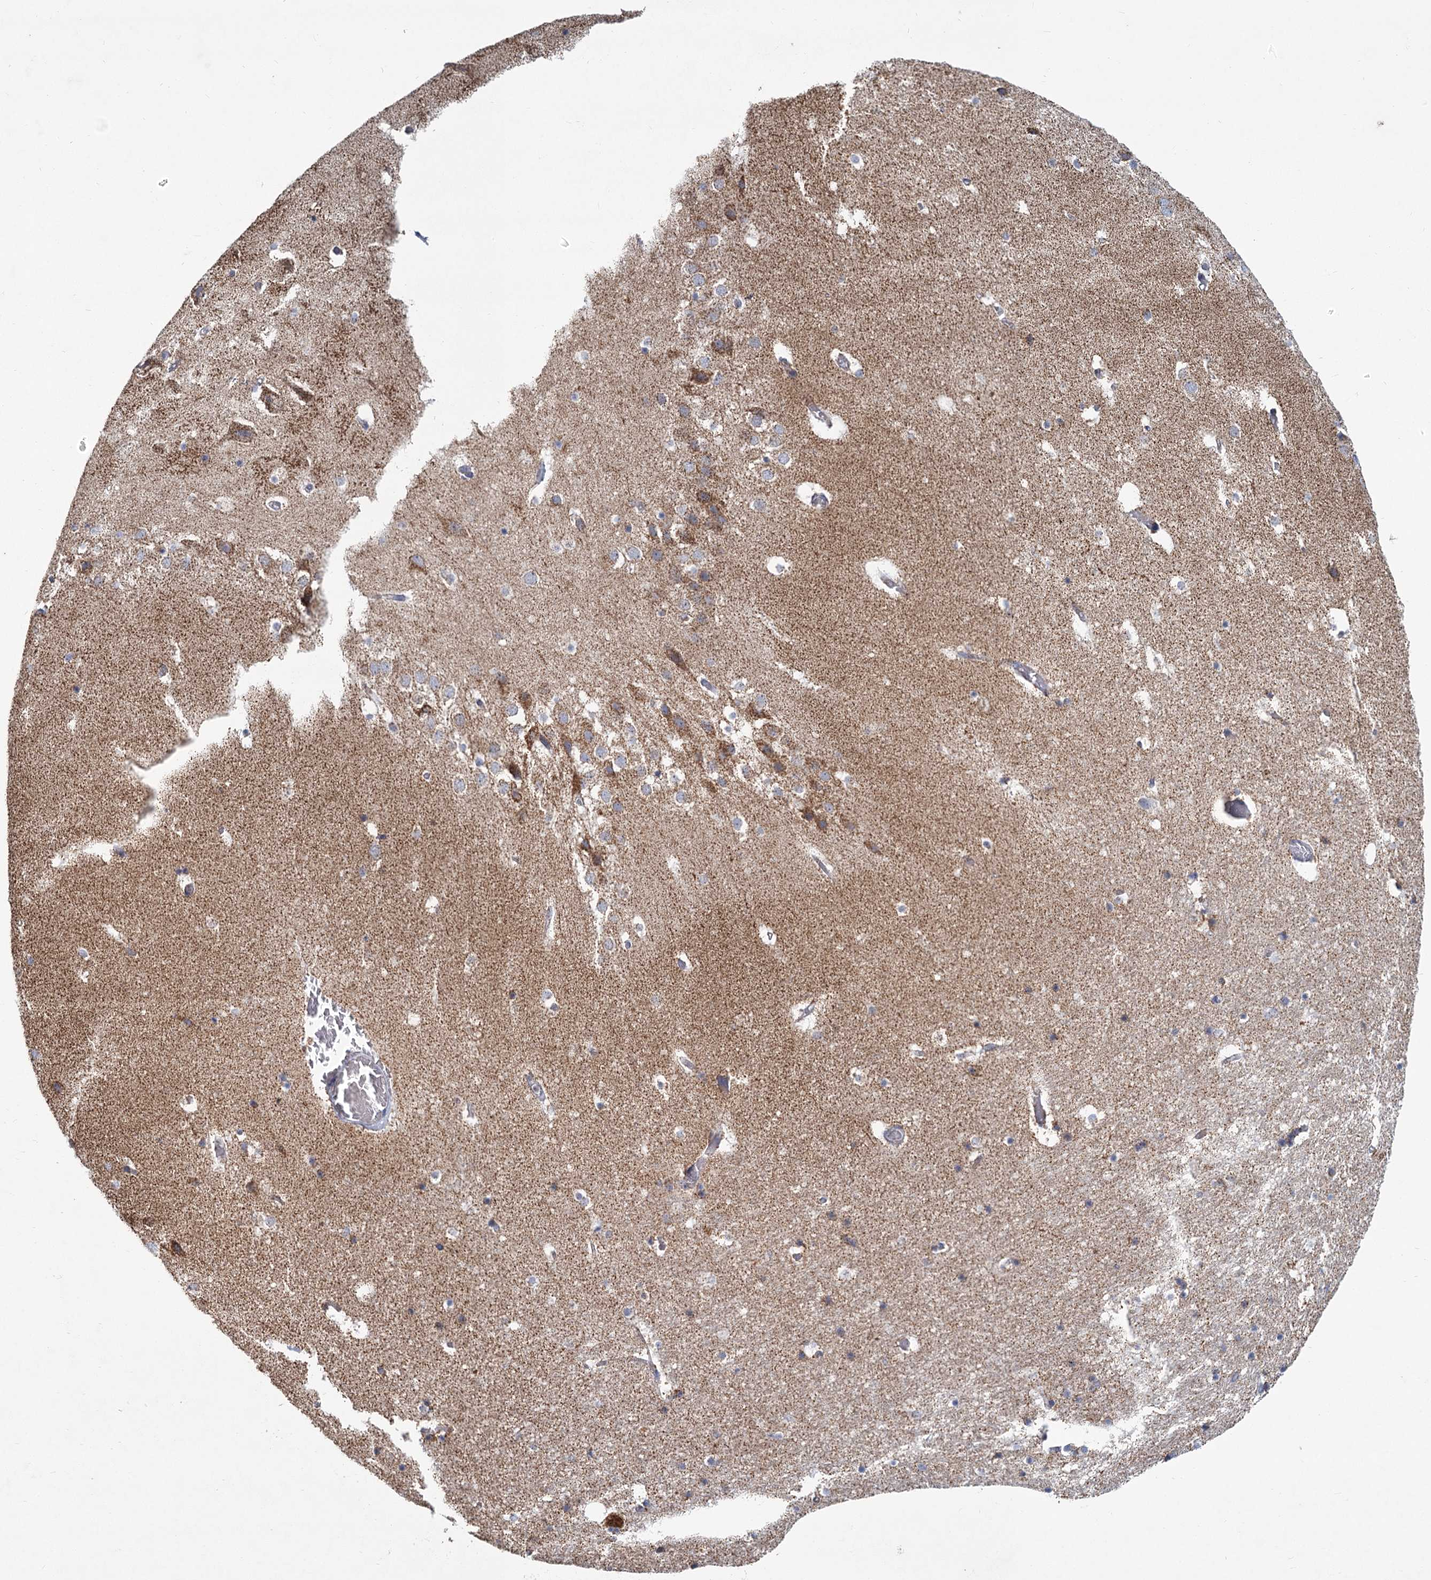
{"staining": {"intensity": "moderate", "quantity": "<25%", "location": "cytoplasmic/membranous"}, "tissue": "hippocampus", "cell_type": "Glial cells", "image_type": "normal", "snomed": [{"axis": "morphology", "description": "Normal tissue, NOS"}, {"axis": "topography", "description": "Hippocampus"}], "caption": "A high-resolution histopathology image shows immunohistochemistry staining of unremarkable hippocampus, which demonstrates moderate cytoplasmic/membranous expression in about <25% of glial cells.", "gene": "NDUFC2", "patient": {"sex": "female", "age": 52}}